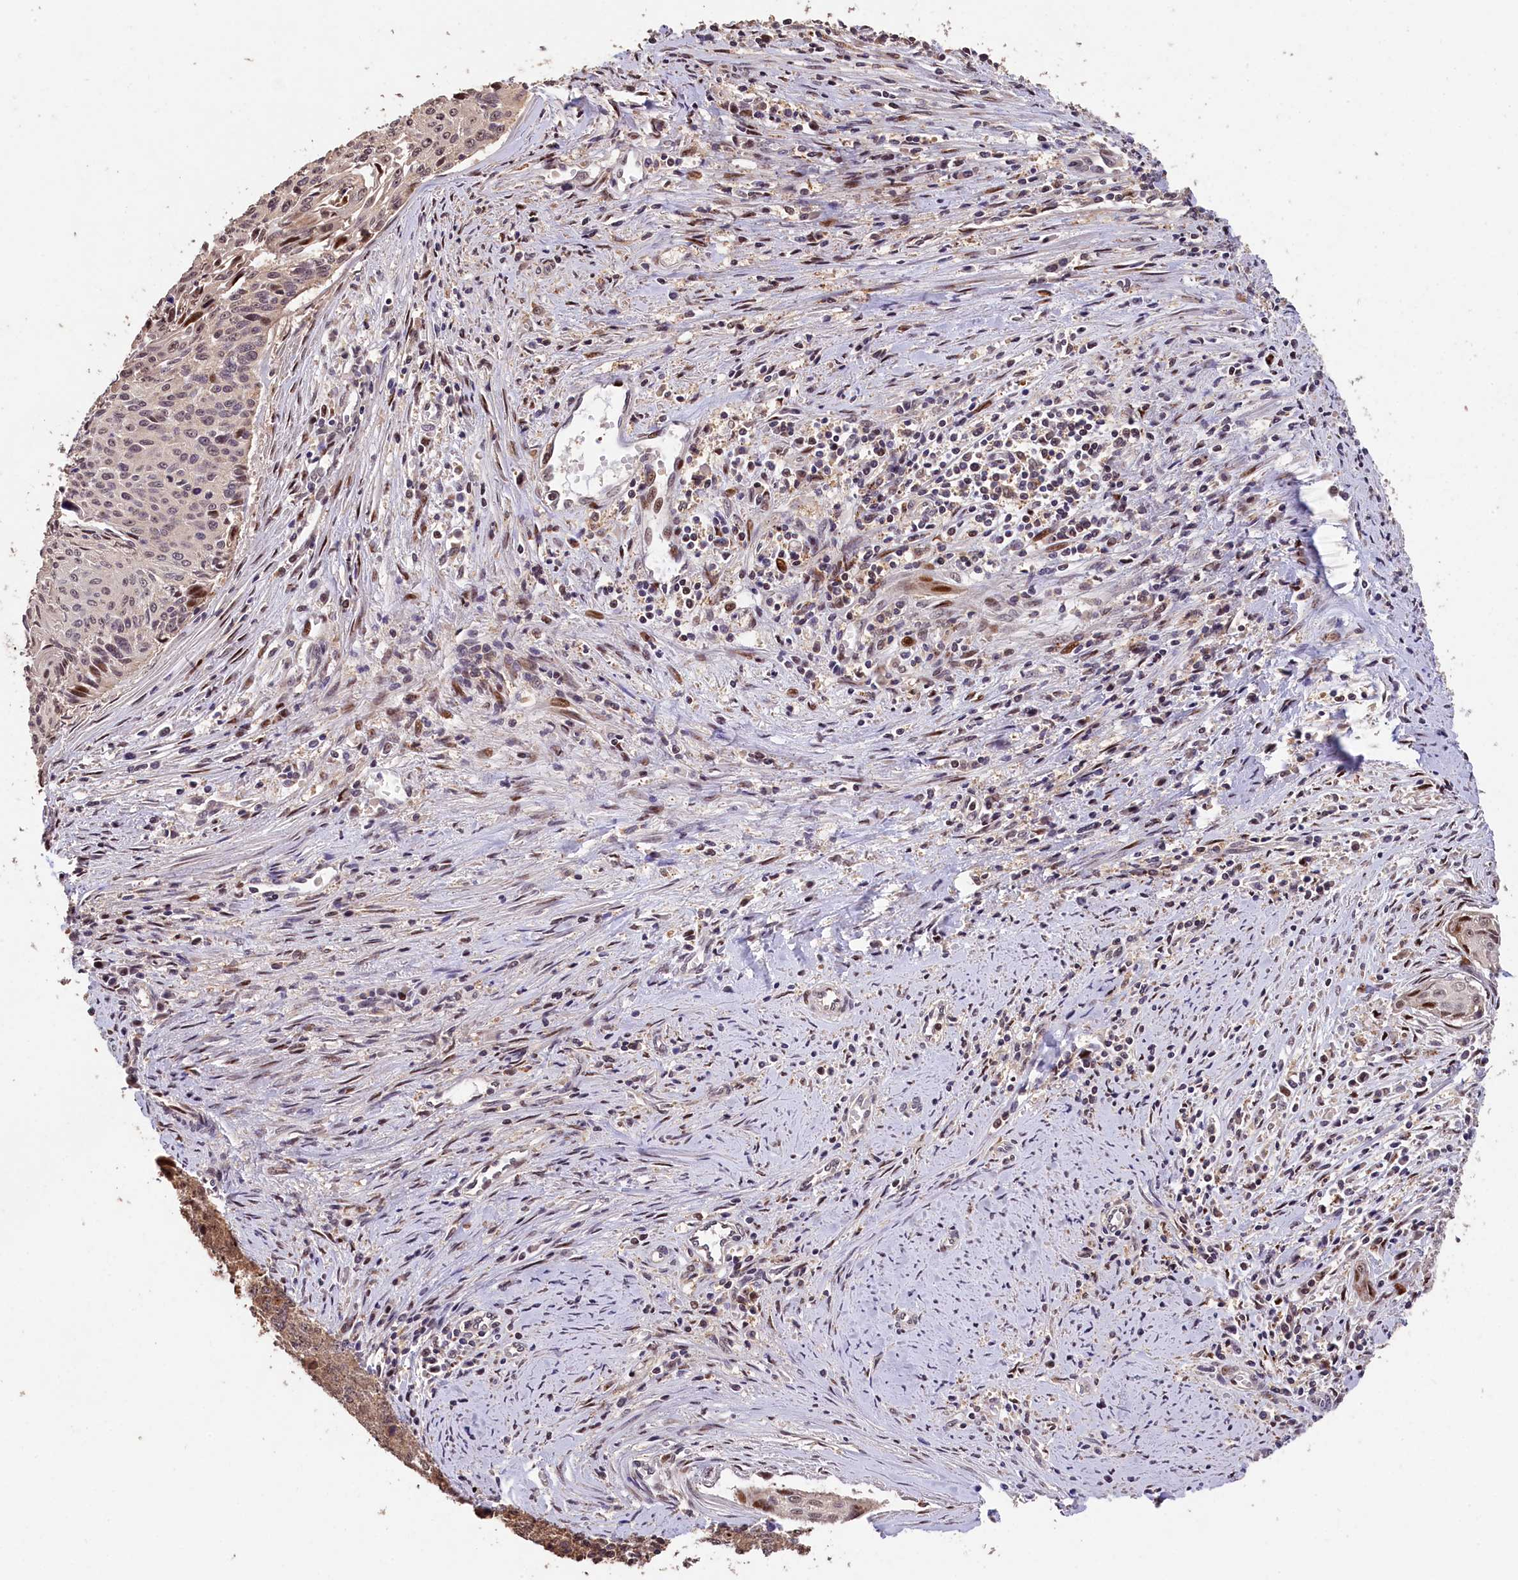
{"staining": {"intensity": "moderate", "quantity": "<25%", "location": "nuclear"}, "tissue": "cervical cancer", "cell_type": "Tumor cells", "image_type": "cancer", "snomed": [{"axis": "morphology", "description": "Squamous cell carcinoma, NOS"}, {"axis": "topography", "description": "Cervix"}], "caption": "An immunohistochemistry (IHC) histopathology image of neoplastic tissue is shown. Protein staining in brown labels moderate nuclear positivity in cervical squamous cell carcinoma within tumor cells.", "gene": "PHAF1", "patient": {"sex": "female", "age": 55}}